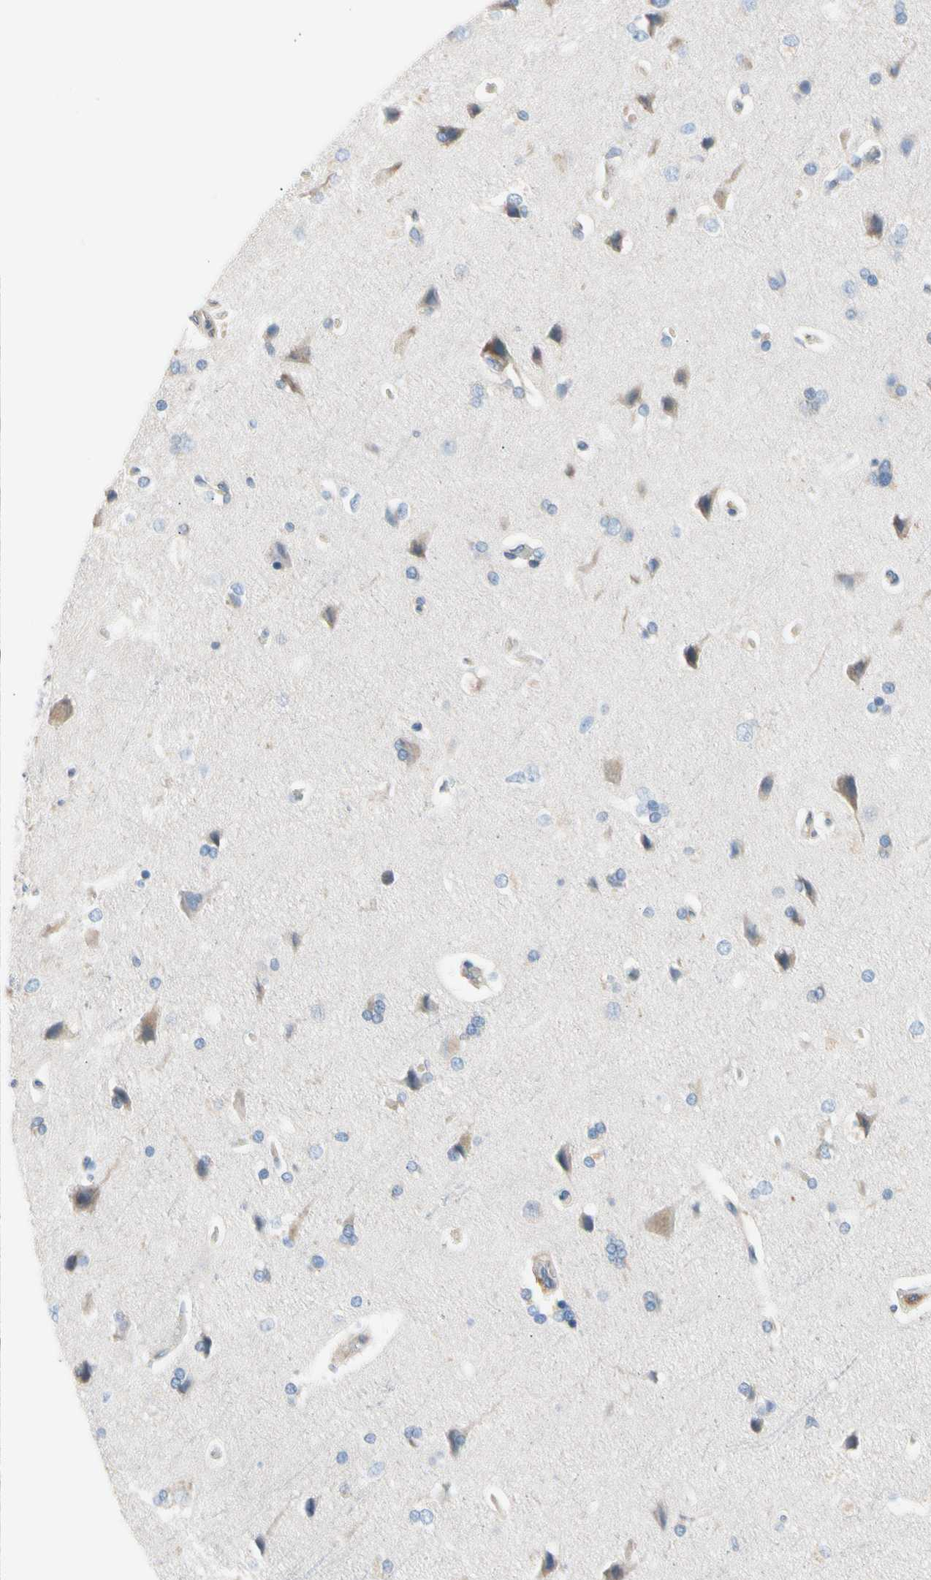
{"staining": {"intensity": "negative", "quantity": "none", "location": "none"}, "tissue": "cerebral cortex", "cell_type": "Endothelial cells", "image_type": "normal", "snomed": [{"axis": "morphology", "description": "Normal tissue, NOS"}, {"axis": "topography", "description": "Cerebral cortex"}], "caption": "High magnification brightfield microscopy of benign cerebral cortex stained with DAB (brown) and counterstained with hematoxylin (blue): endothelial cells show no significant staining. The staining is performed using DAB brown chromogen with nuclei counter-stained in using hematoxylin.", "gene": "MAP3K3", "patient": {"sex": "male", "age": 62}}